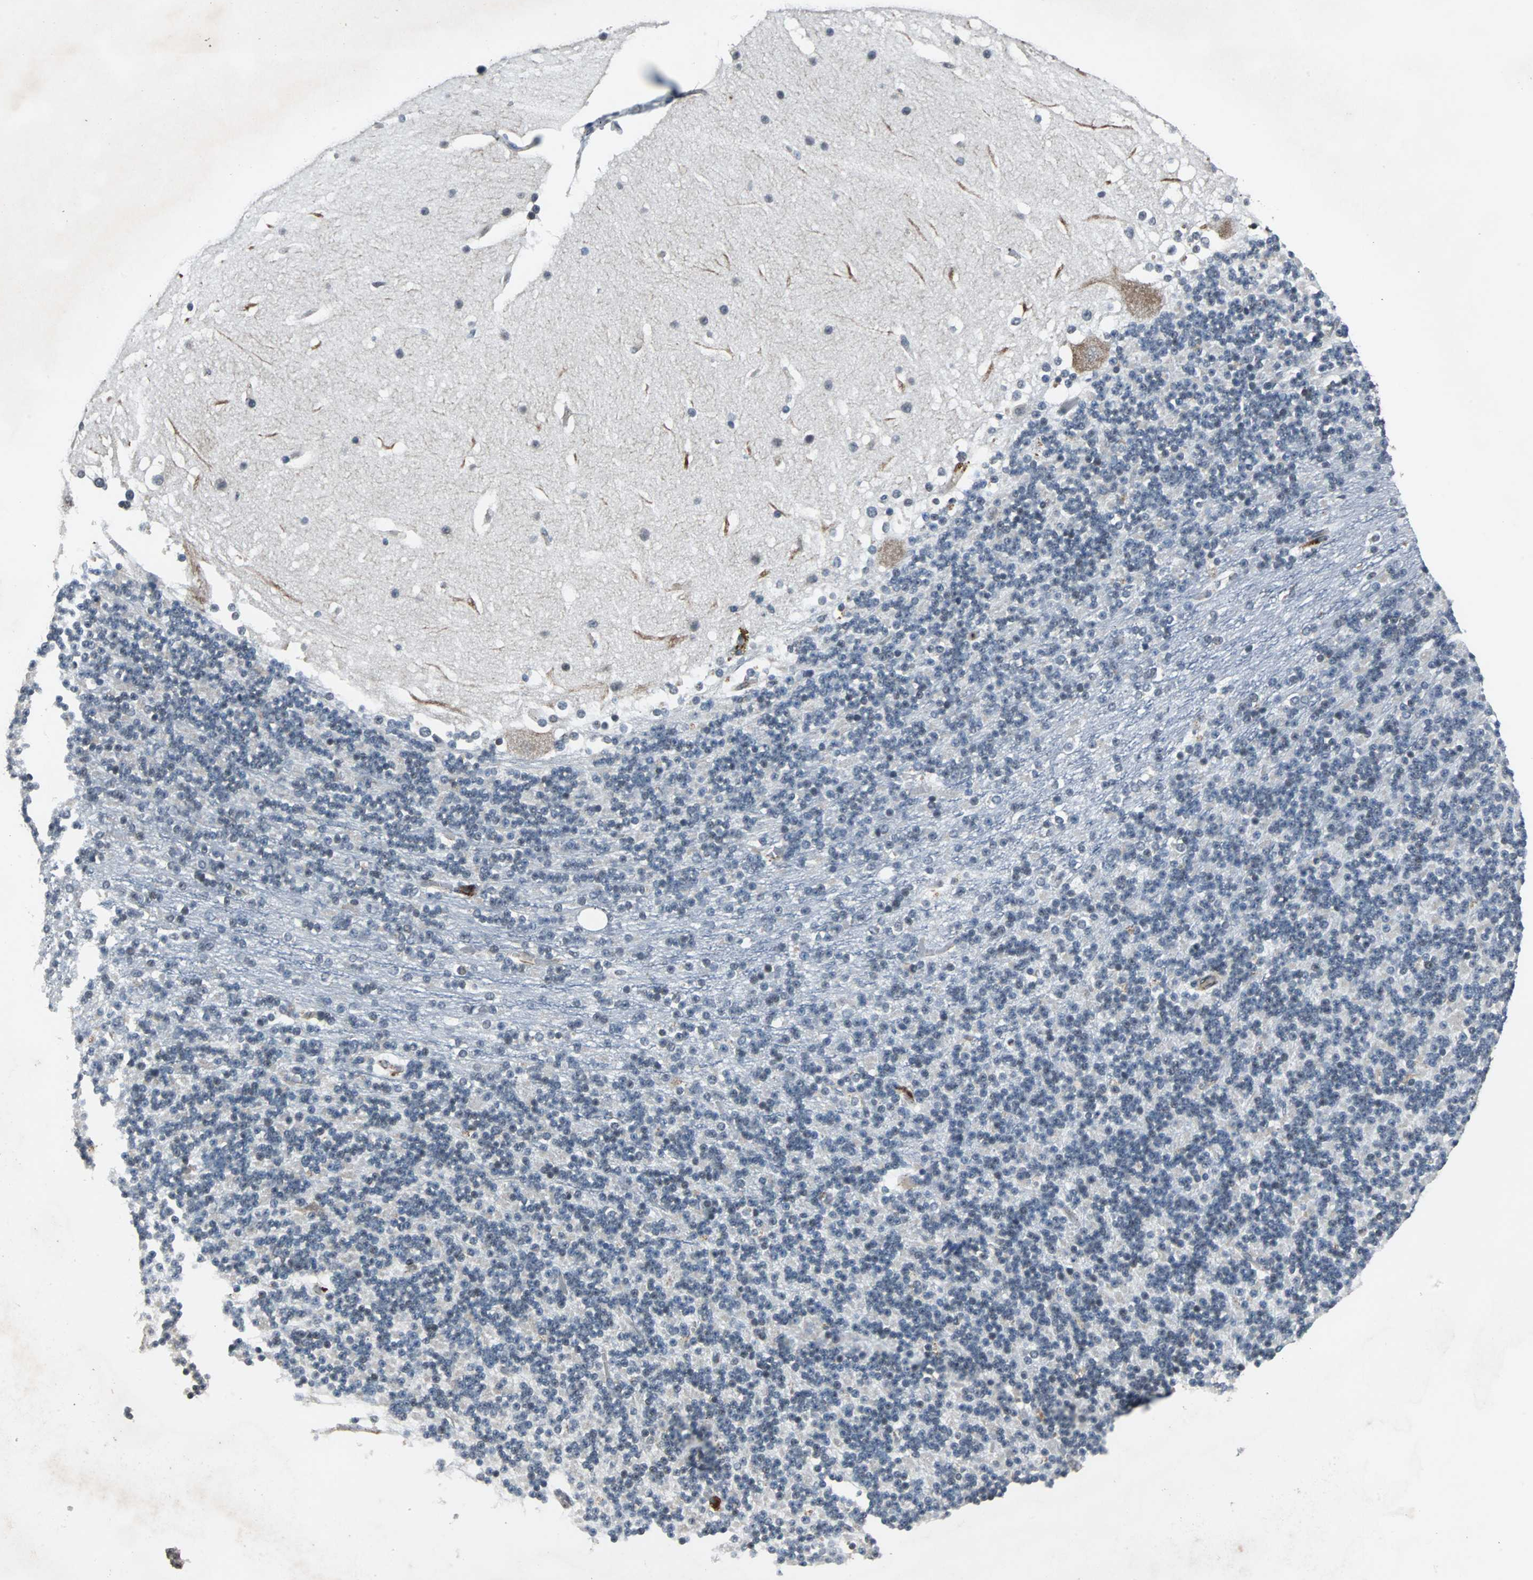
{"staining": {"intensity": "negative", "quantity": "none", "location": "none"}, "tissue": "cerebellum", "cell_type": "Cells in granular layer", "image_type": "normal", "snomed": [{"axis": "morphology", "description": "Normal tissue, NOS"}, {"axis": "topography", "description": "Cerebellum"}], "caption": "Immunohistochemistry (IHC) histopathology image of unremarkable cerebellum: cerebellum stained with DAB exhibits no significant protein positivity in cells in granular layer. The staining is performed using DAB brown chromogen with nuclei counter-stained in using hematoxylin.", "gene": "LSR", "patient": {"sex": "female", "age": 19}}